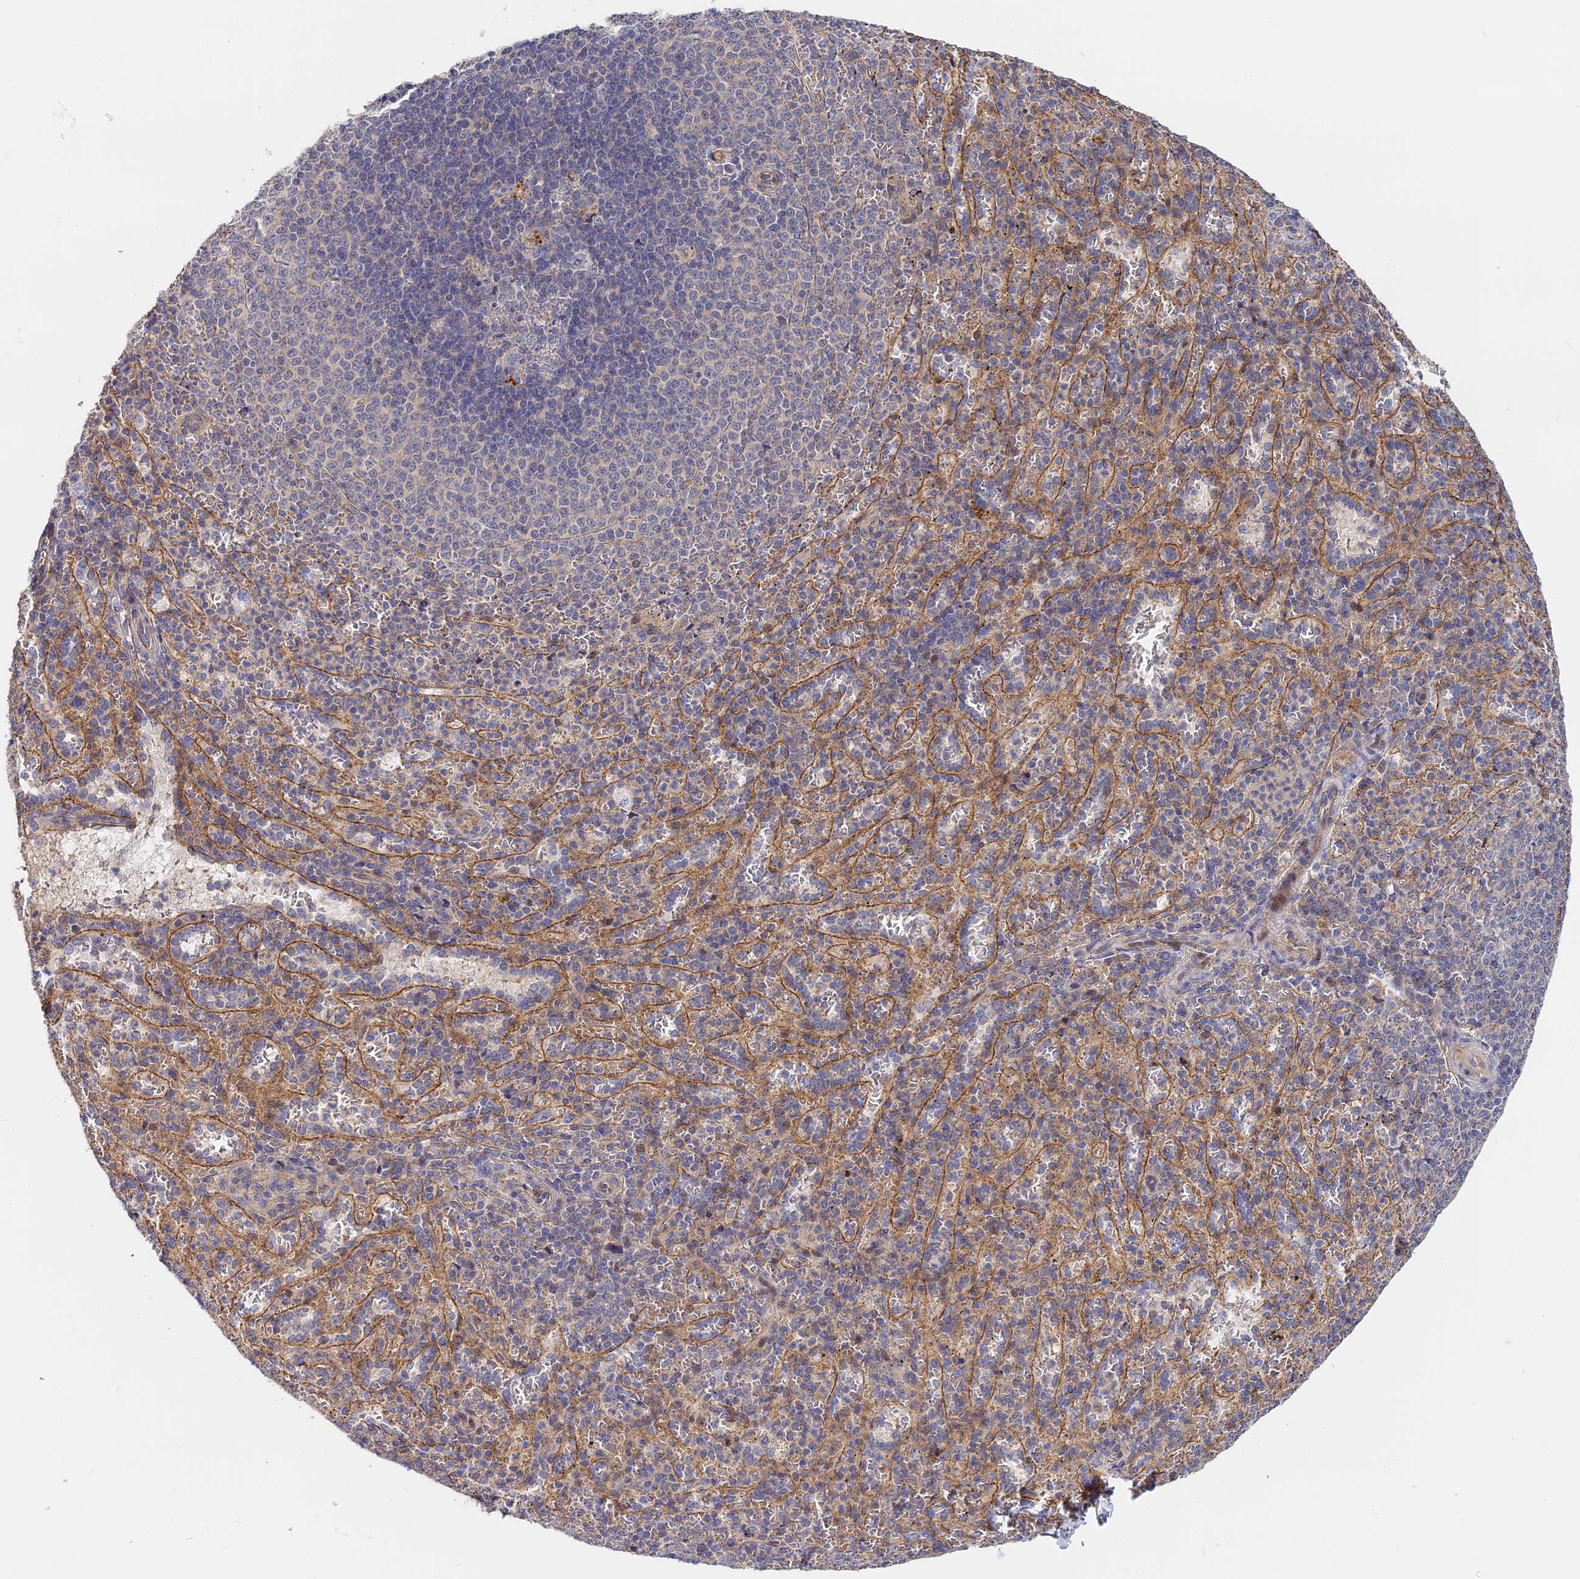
{"staining": {"intensity": "negative", "quantity": "none", "location": "none"}, "tissue": "spleen", "cell_type": "Cells in red pulp", "image_type": "normal", "snomed": [{"axis": "morphology", "description": "Normal tissue, NOS"}, {"axis": "topography", "description": "Spleen"}], "caption": "There is no significant positivity in cells in red pulp of spleen. (DAB IHC visualized using brightfield microscopy, high magnification).", "gene": "MISP3", "patient": {"sex": "female", "age": 21}}